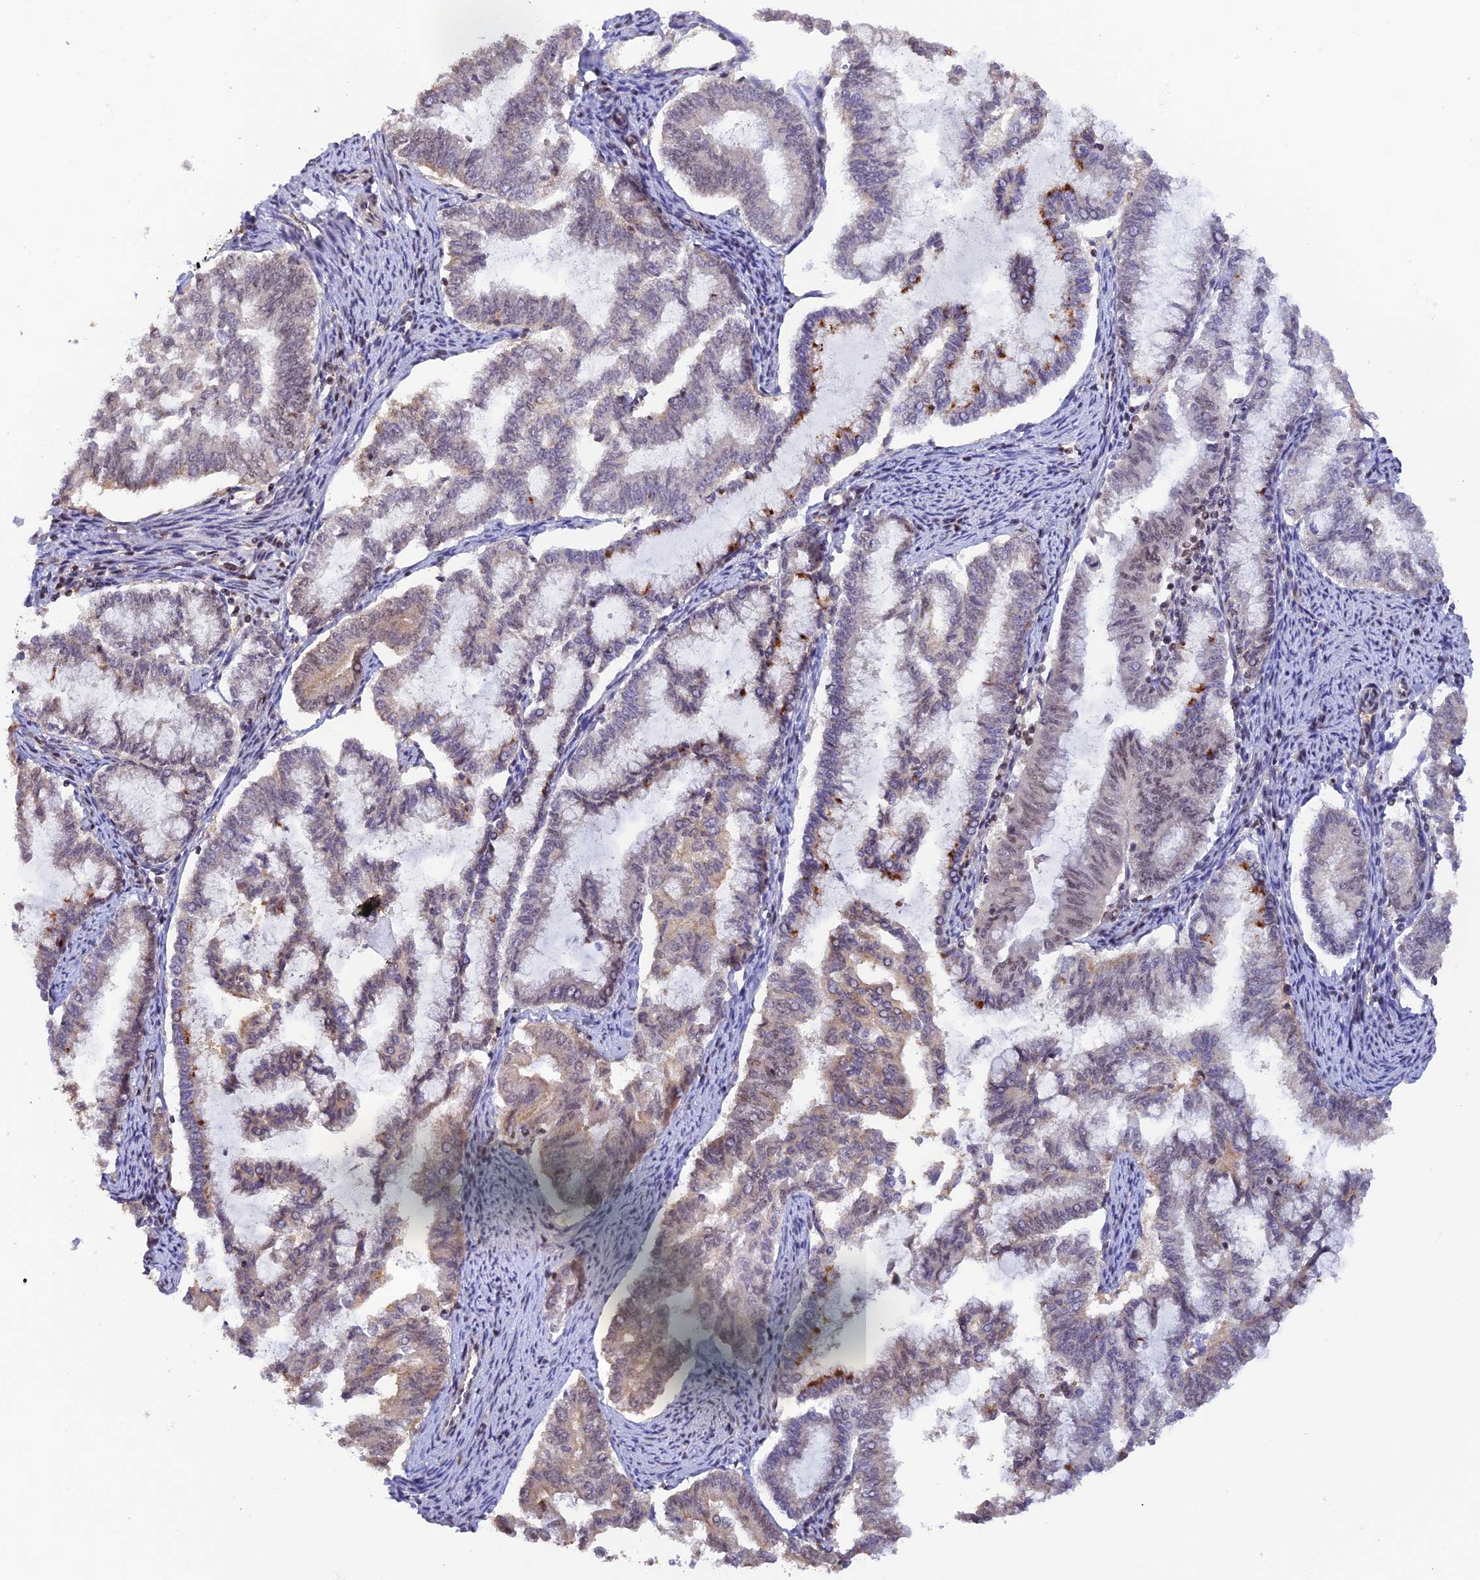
{"staining": {"intensity": "weak", "quantity": "<25%", "location": "cytoplasmic/membranous"}, "tissue": "endometrial cancer", "cell_type": "Tumor cells", "image_type": "cancer", "snomed": [{"axis": "morphology", "description": "Adenocarcinoma, NOS"}, {"axis": "topography", "description": "Endometrium"}], "caption": "The photomicrograph exhibits no staining of tumor cells in endometrial adenocarcinoma. (DAB immunohistochemistry (IHC), high magnification).", "gene": "THAP11", "patient": {"sex": "female", "age": 79}}